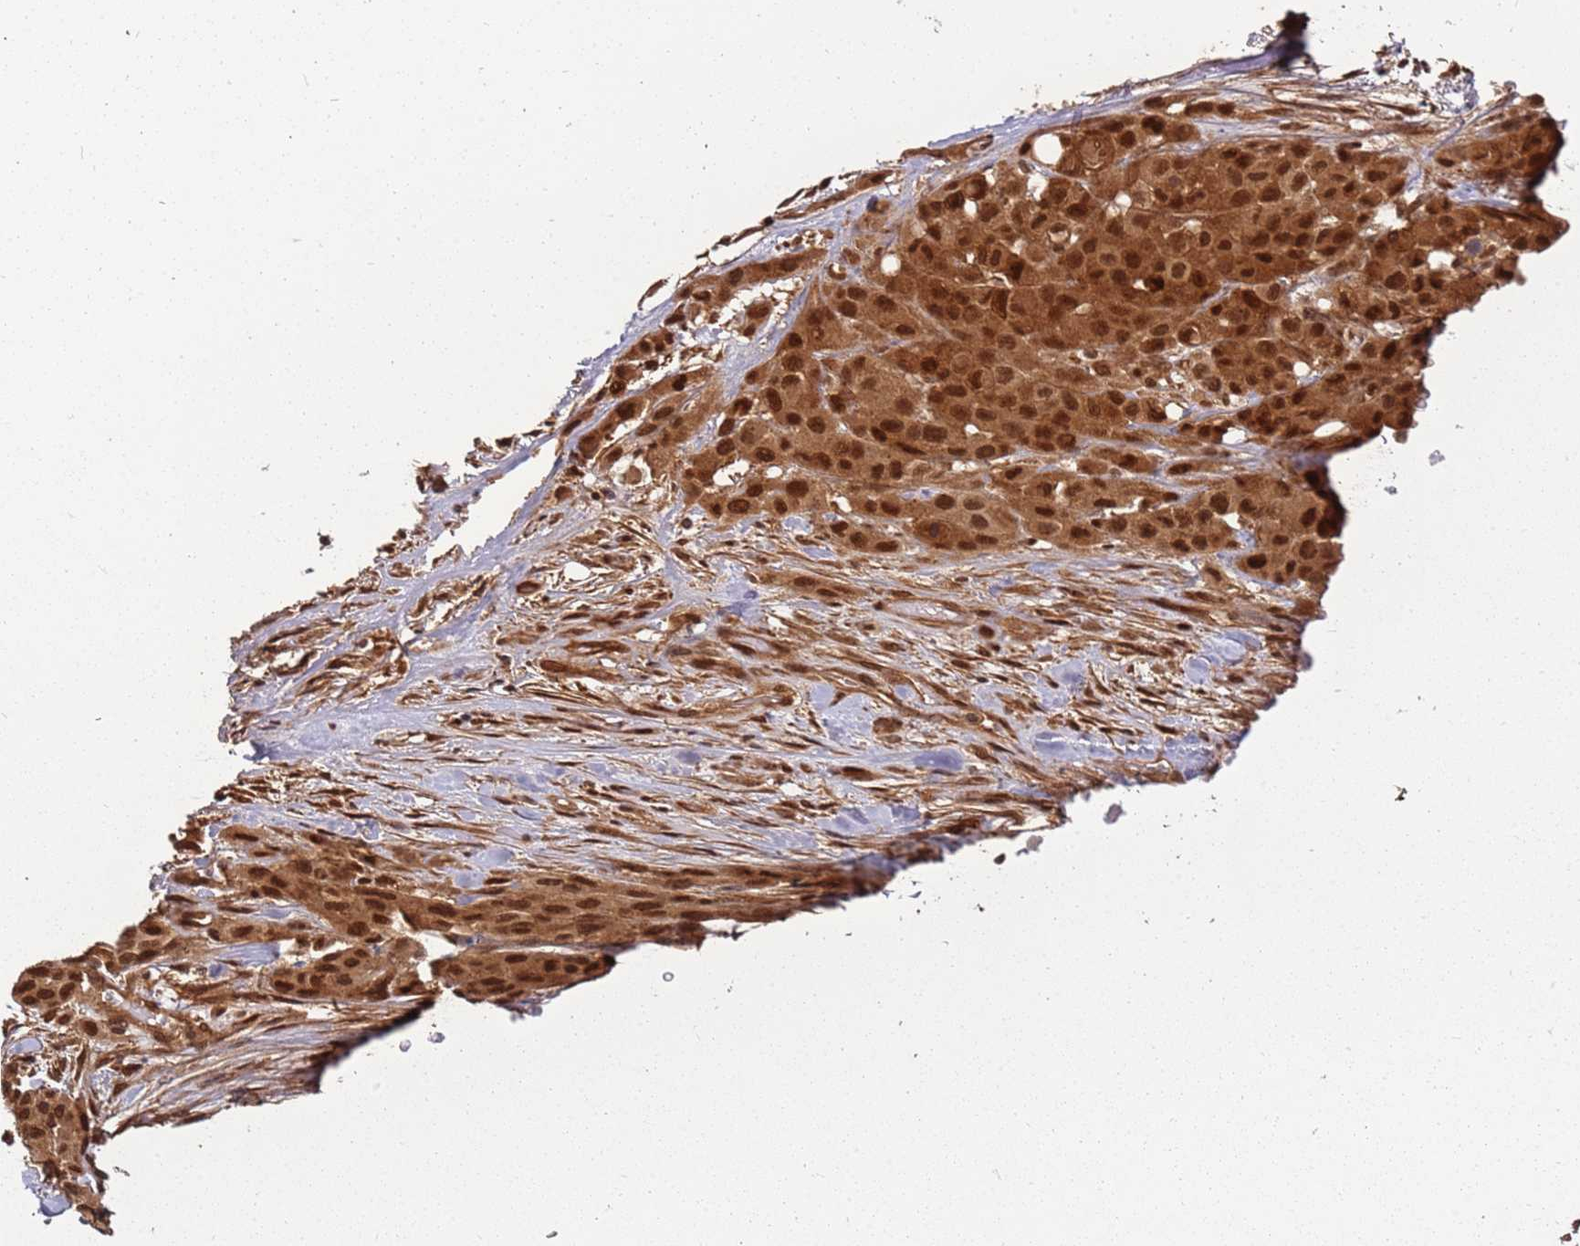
{"staining": {"intensity": "strong", "quantity": ">75%", "location": "cytoplasmic/membranous,nuclear"}, "tissue": "melanoma", "cell_type": "Tumor cells", "image_type": "cancer", "snomed": [{"axis": "morphology", "description": "Malignant melanoma, Metastatic site"}, {"axis": "topography", "description": "Skin"}], "caption": "IHC staining of malignant melanoma (metastatic site), which exhibits high levels of strong cytoplasmic/membranous and nuclear positivity in approximately >75% of tumor cells indicating strong cytoplasmic/membranous and nuclear protein expression. The staining was performed using DAB (3,3'-diaminobenzidine) (brown) for protein detection and nuclei were counterstained in hematoxylin (blue).", "gene": "PGLS", "patient": {"sex": "female", "age": 81}}